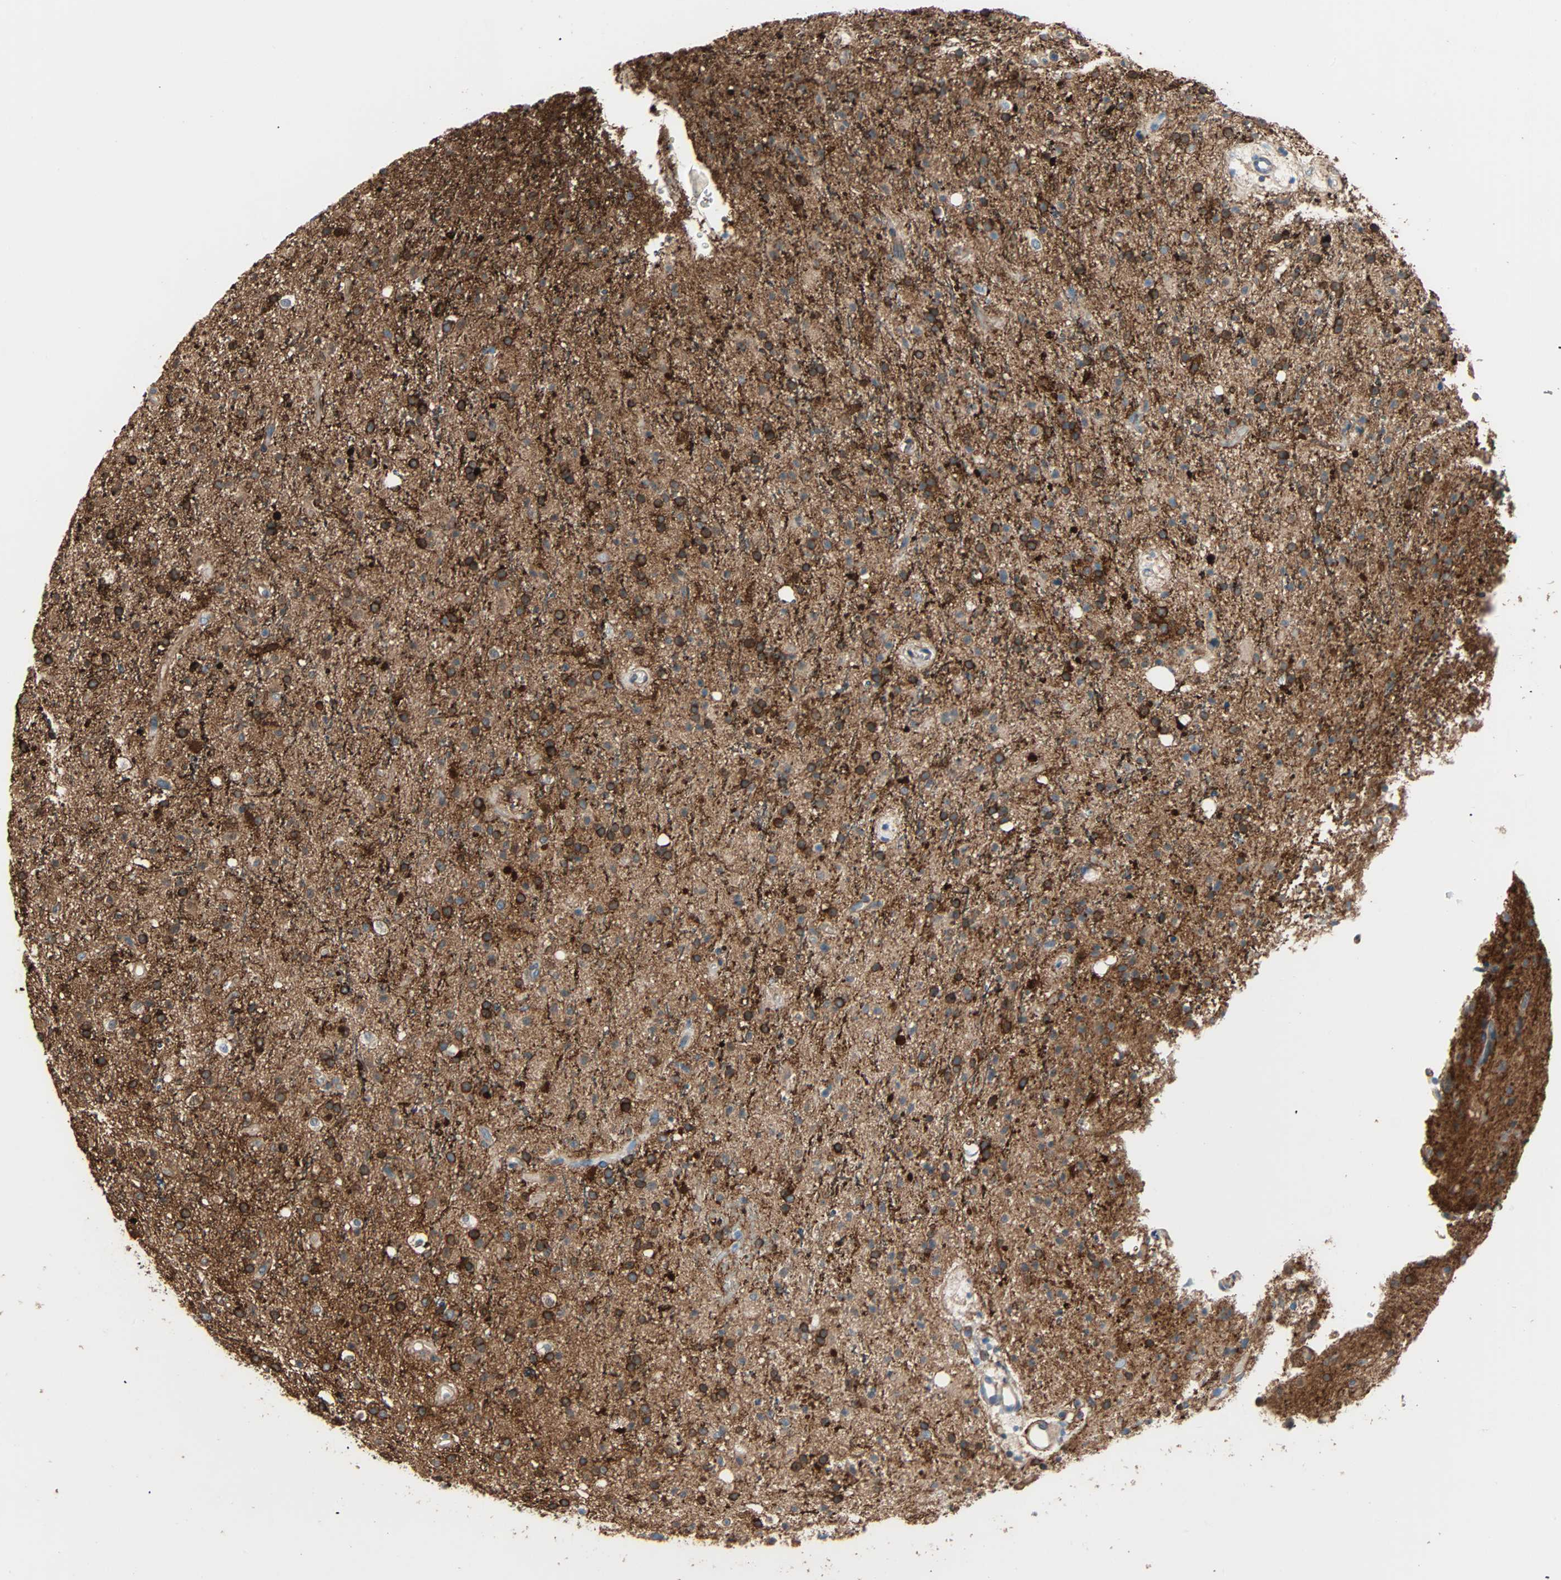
{"staining": {"intensity": "strong", "quantity": ">75%", "location": "cytoplasmic/membranous"}, "tissue": "glioma", "cell_type": "Tumor cells", "image_type": "cancer", "snomed": [{"axis": "morphology", "description": "Glioma, malignant, High grade"}, {"axis": "topography", "description": "Brain"}], "caption": "Immunohistochemical staining of human malignant glioma (high-grade) exhibits strong cytoplasmic/membranous protein staining in about >75% of tumor cells.", "gene": "EPB41L2", "patient": {"sex": "male", "age": 47}}